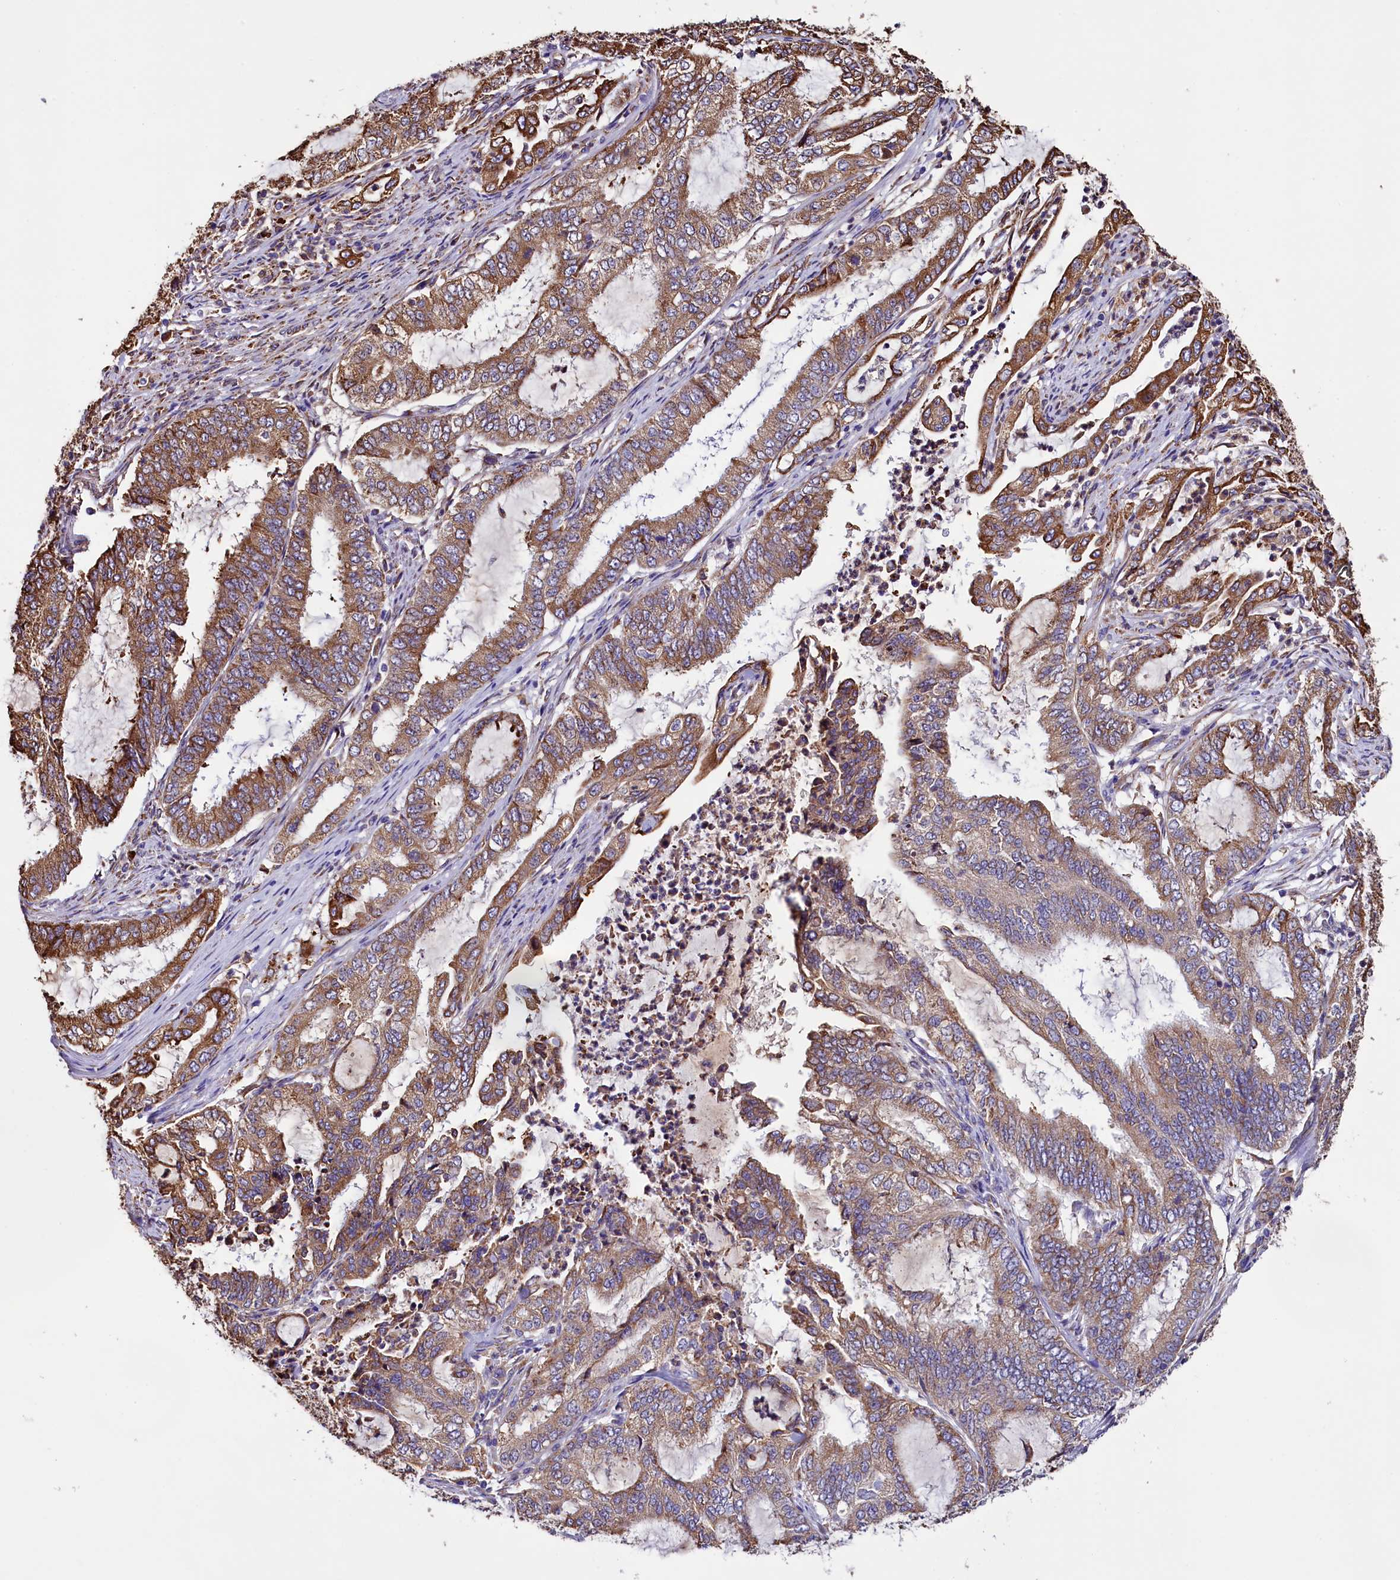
{"staining": {"intensity": "moderate", "quantity": ">75%", "location": "cytoplasmic/membranous"}, "tissue": "endometrial cancer", "cell_type": "Tumor cells", "image_type": "cancer", "snomed": [{"axis": "morphology", "description": "Adenocarcinoma, NOS"}, {"axis": "topography", "description": "Endometrium"}], "caption": "Endometrial cancer (adenocarcinoma) was stained to show a protein in brown. There is medium levels of moderate cytoplasmic/membranous positivity in about >75% of tumor cells.", "gene": "CAPS2", "patient": {"sex": "female", "age": 51}}